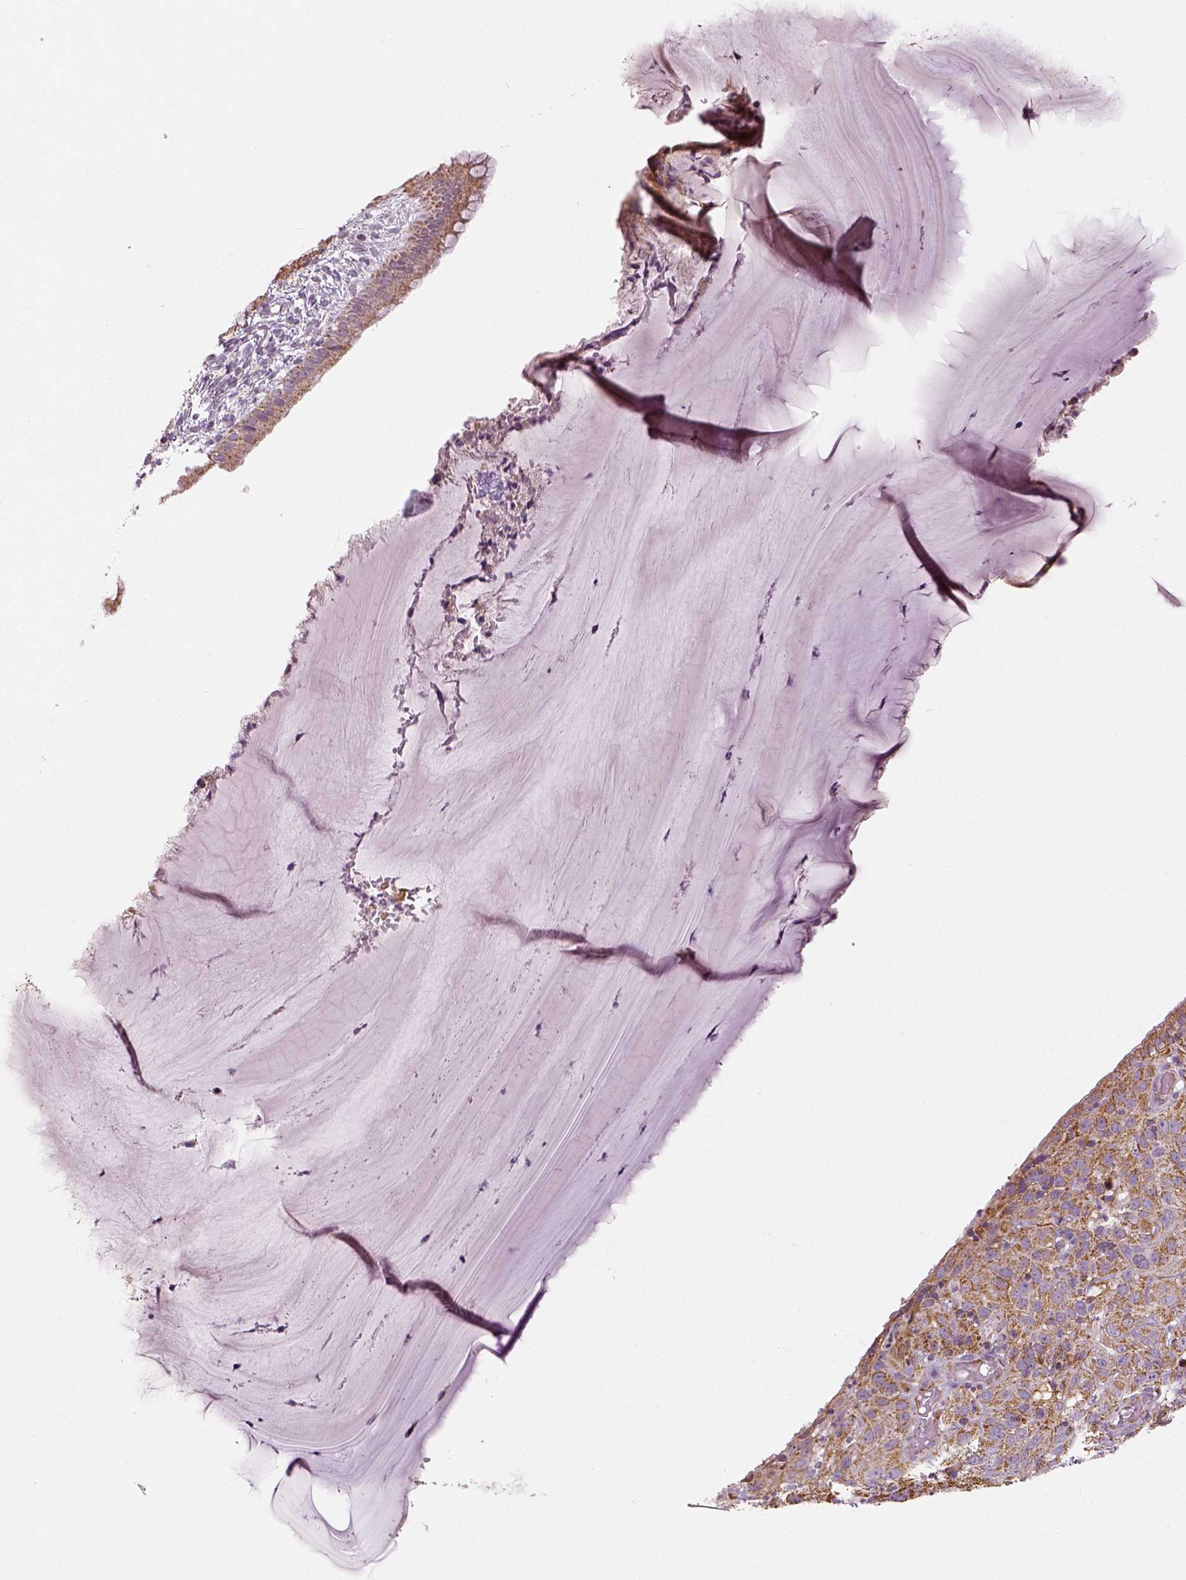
{"staining": {"intensity": "moderate", "quantity": ">75%", "location": "cytoplasmic/membranous"}, "tissue": "cervical cancer", "cell_type": "Tumor cells", "image_type": "cancer", "snomed": [{"axis": "morphology", "description": "Squamous cell carcinoma, NOS"}, {"axis": "topography", "description": "Cervix"}], "caption": "Immunohistochemical staining of cervical cancer (squamous cell carcinoma) shows medium levels of moderate cytoplasmic/membranous protein staining in about >75% of tumor cells.", "gene": "PGAM5", "patient": {"sex": "female", "age": 32}}